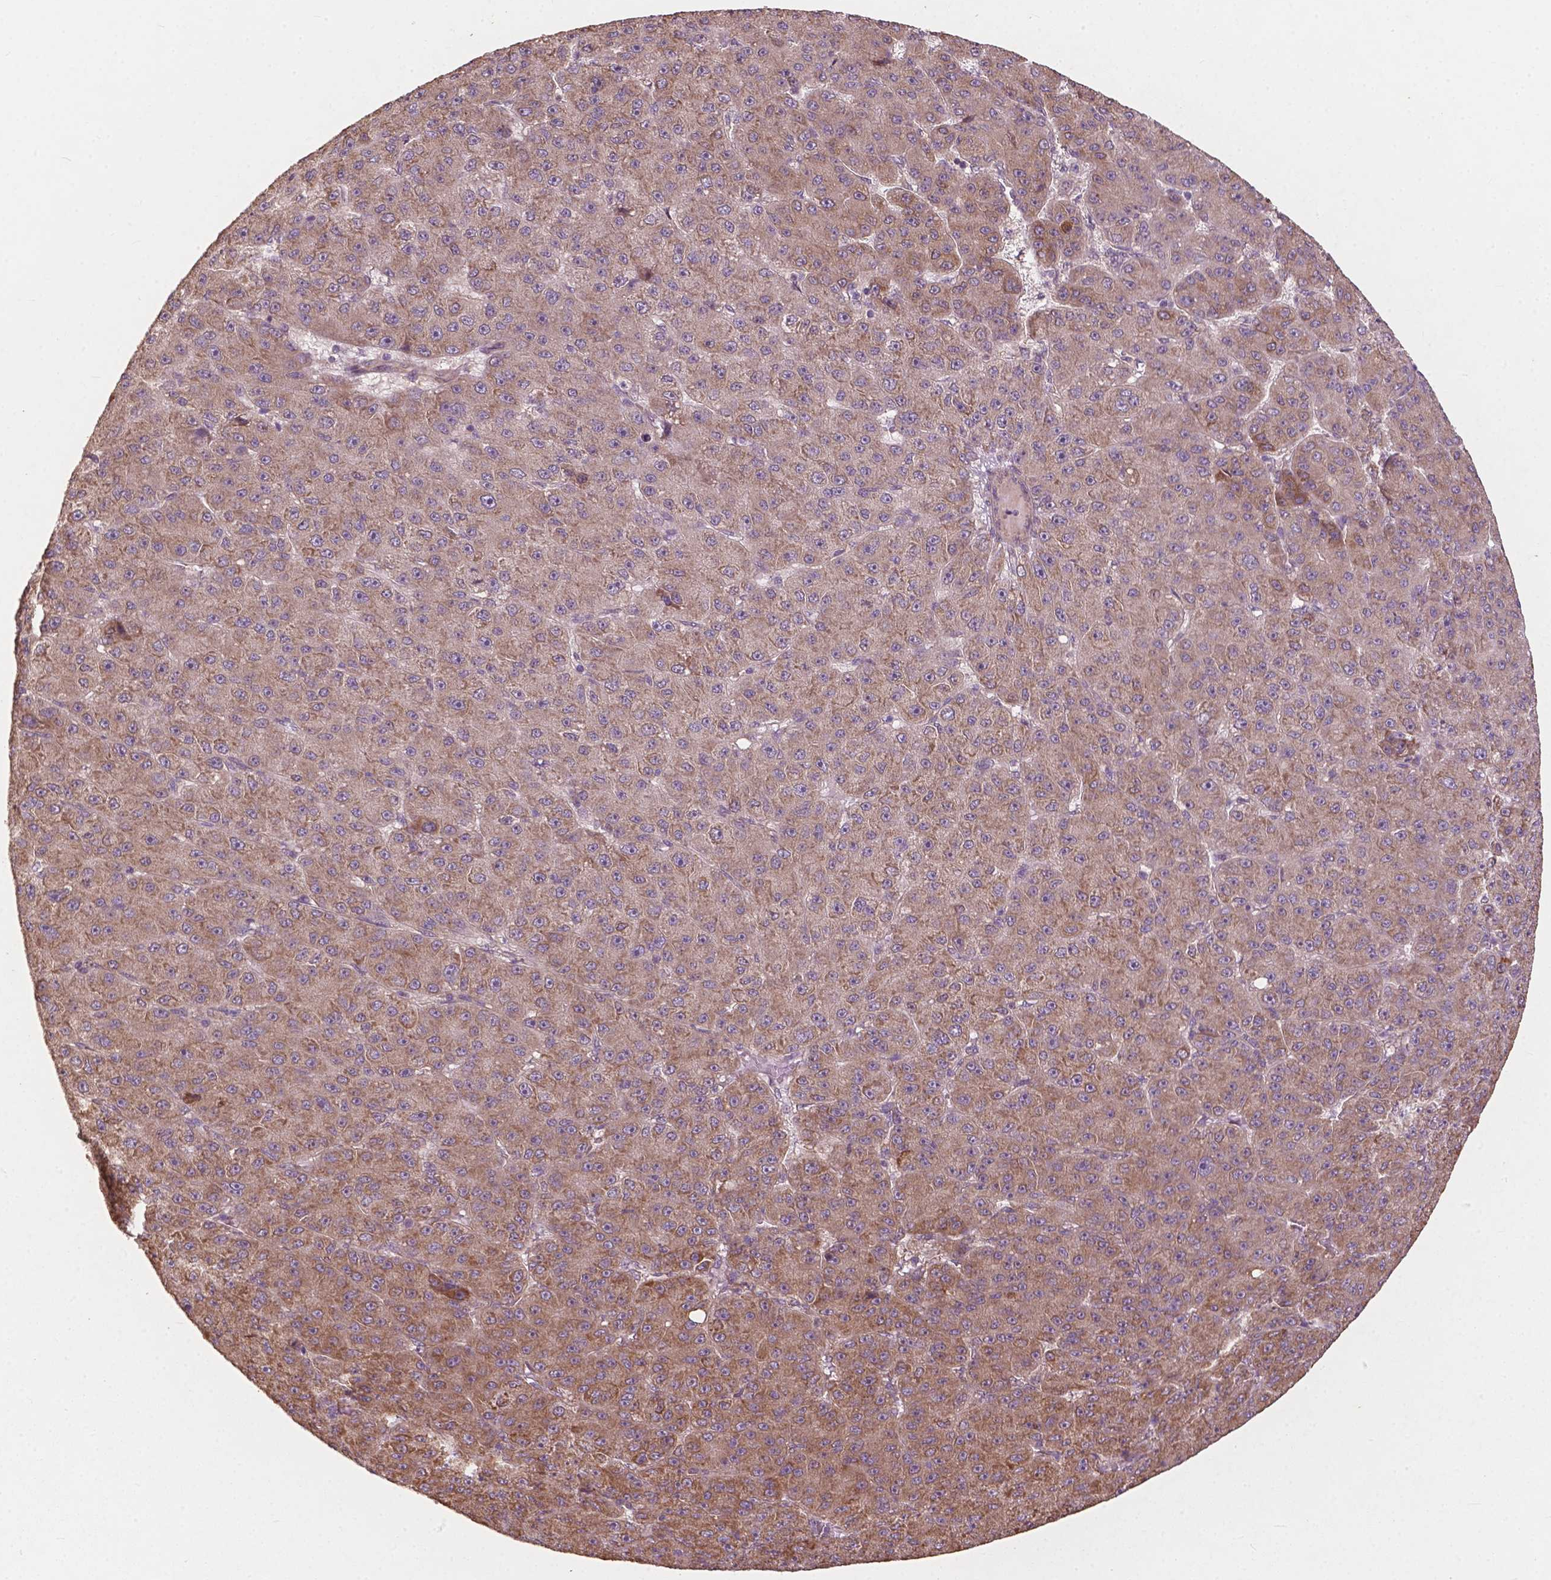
{"staining": {"intensity": "moderate", "quantity": "25%-75%", "location": "cytoplasmic/membranous"}, "tissue": "liver cancer", "cell_type": "Tumor cells", "image_type": "cancer", "snomed": [{"axis": "morphology", "description": "Carcinoma, Hepatocellular, NOS"}, {"axis": "topography", "description": "Liver"}], "caption": "Liver cancer stained with a protein marker displays moderate staining in tumor cells.", "gene": "G3BP1", "patient": {"sex": "male", "age": 67}}